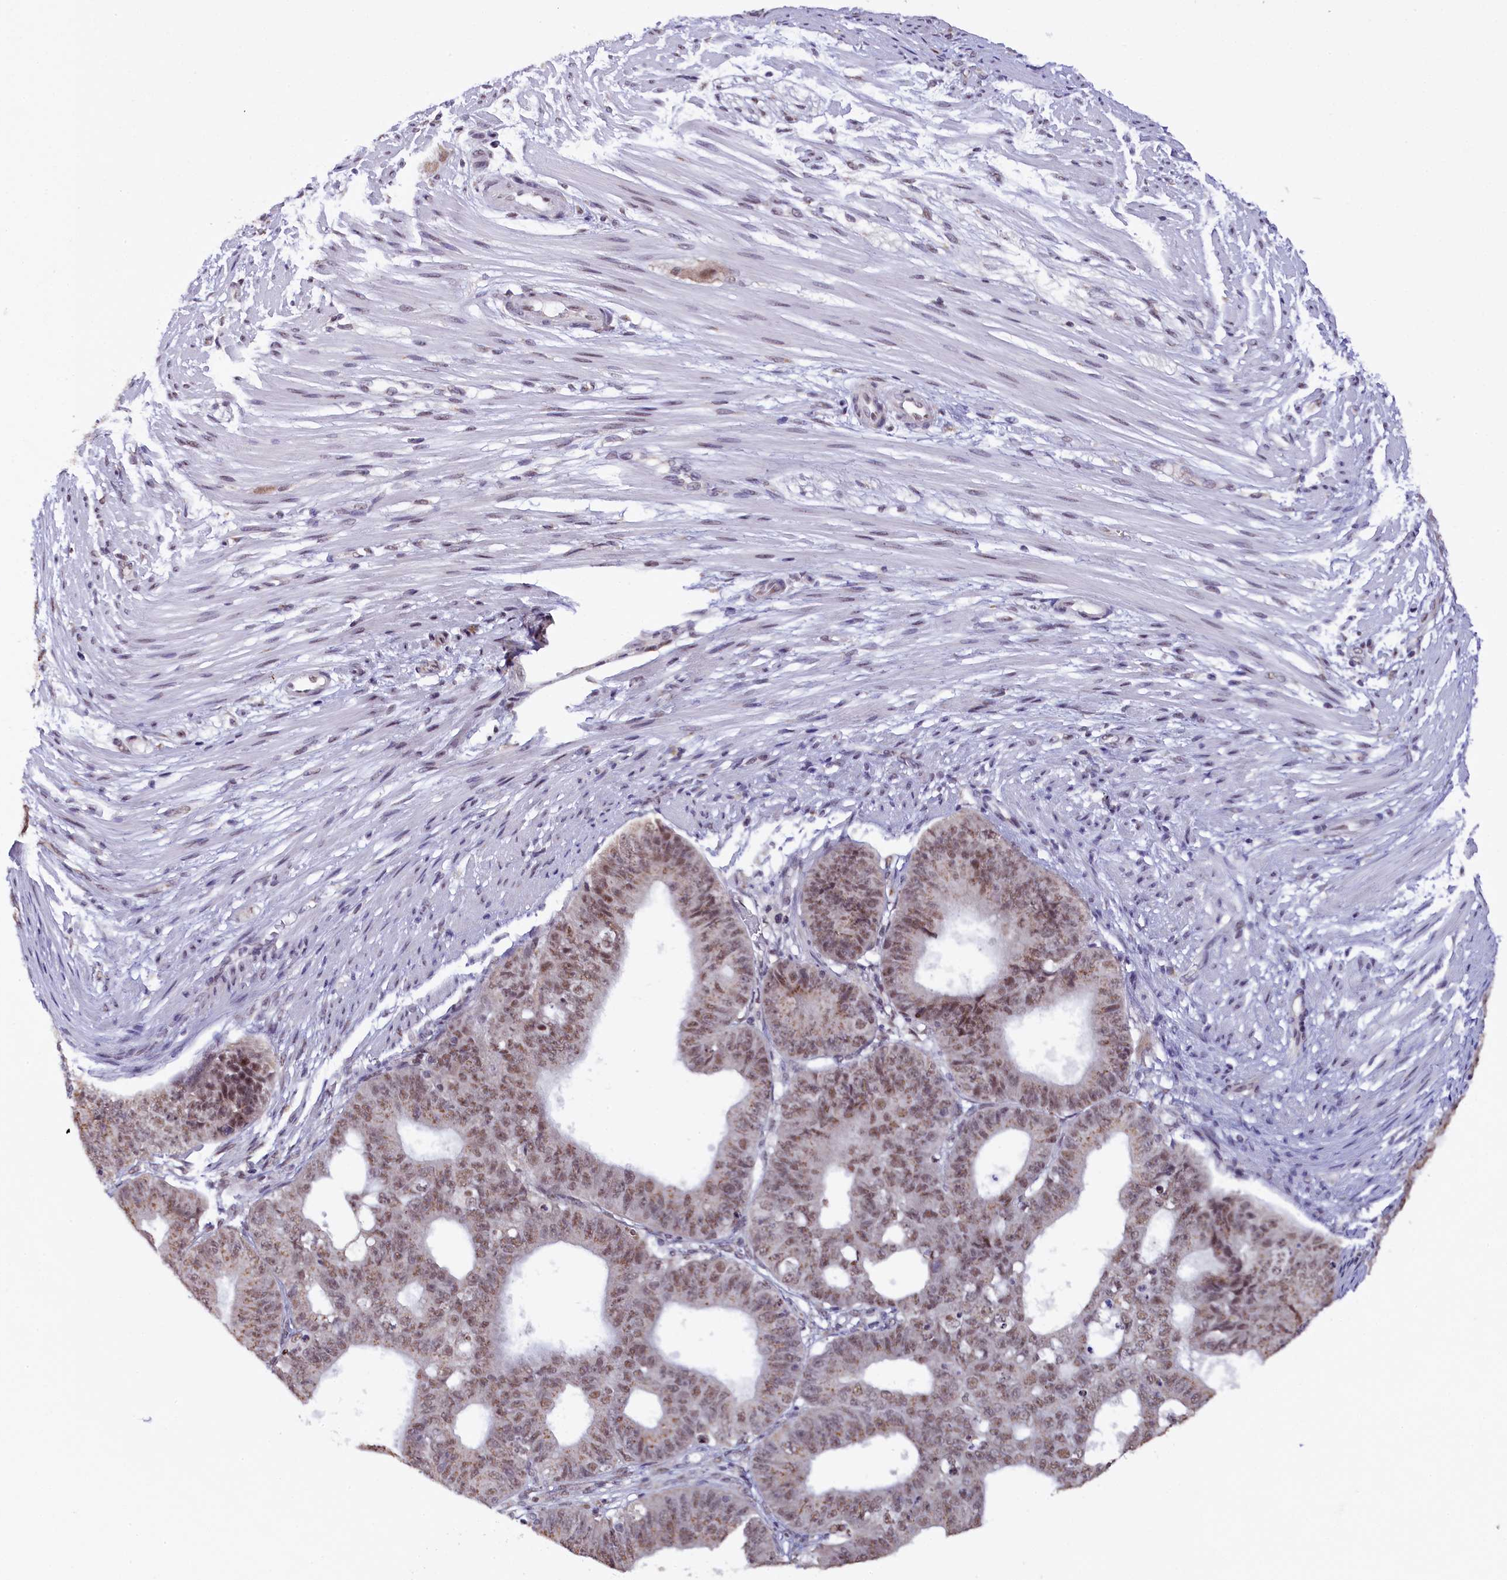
{"staining": {"intensity": "moderate", "quantity": ">75%", "location": "cytoplasmic/membranous,nuclear"}, "tissue": "ovarian cancer", "cell_type": "Tumor cells", "image_type": "cancer", "snomed": [{"axis": "morphology", "description": "Carcinoma, endometroid"}, {"axis": "topography", "description": "Appendix"}, {"axis": "topography", "description": "Ovary"}], "caption": "Immunohistochemistry (DAB (3,3'-diaminobenzidine)) staining of human endometroid carcinoma (ovarian) demonstrates moderate cytoplasmic/membranous and nuclear protein staining in approximately >75% of tumor cells.", "gene": "NCBP1", "patient": {"sex": "female", "age": 42}}